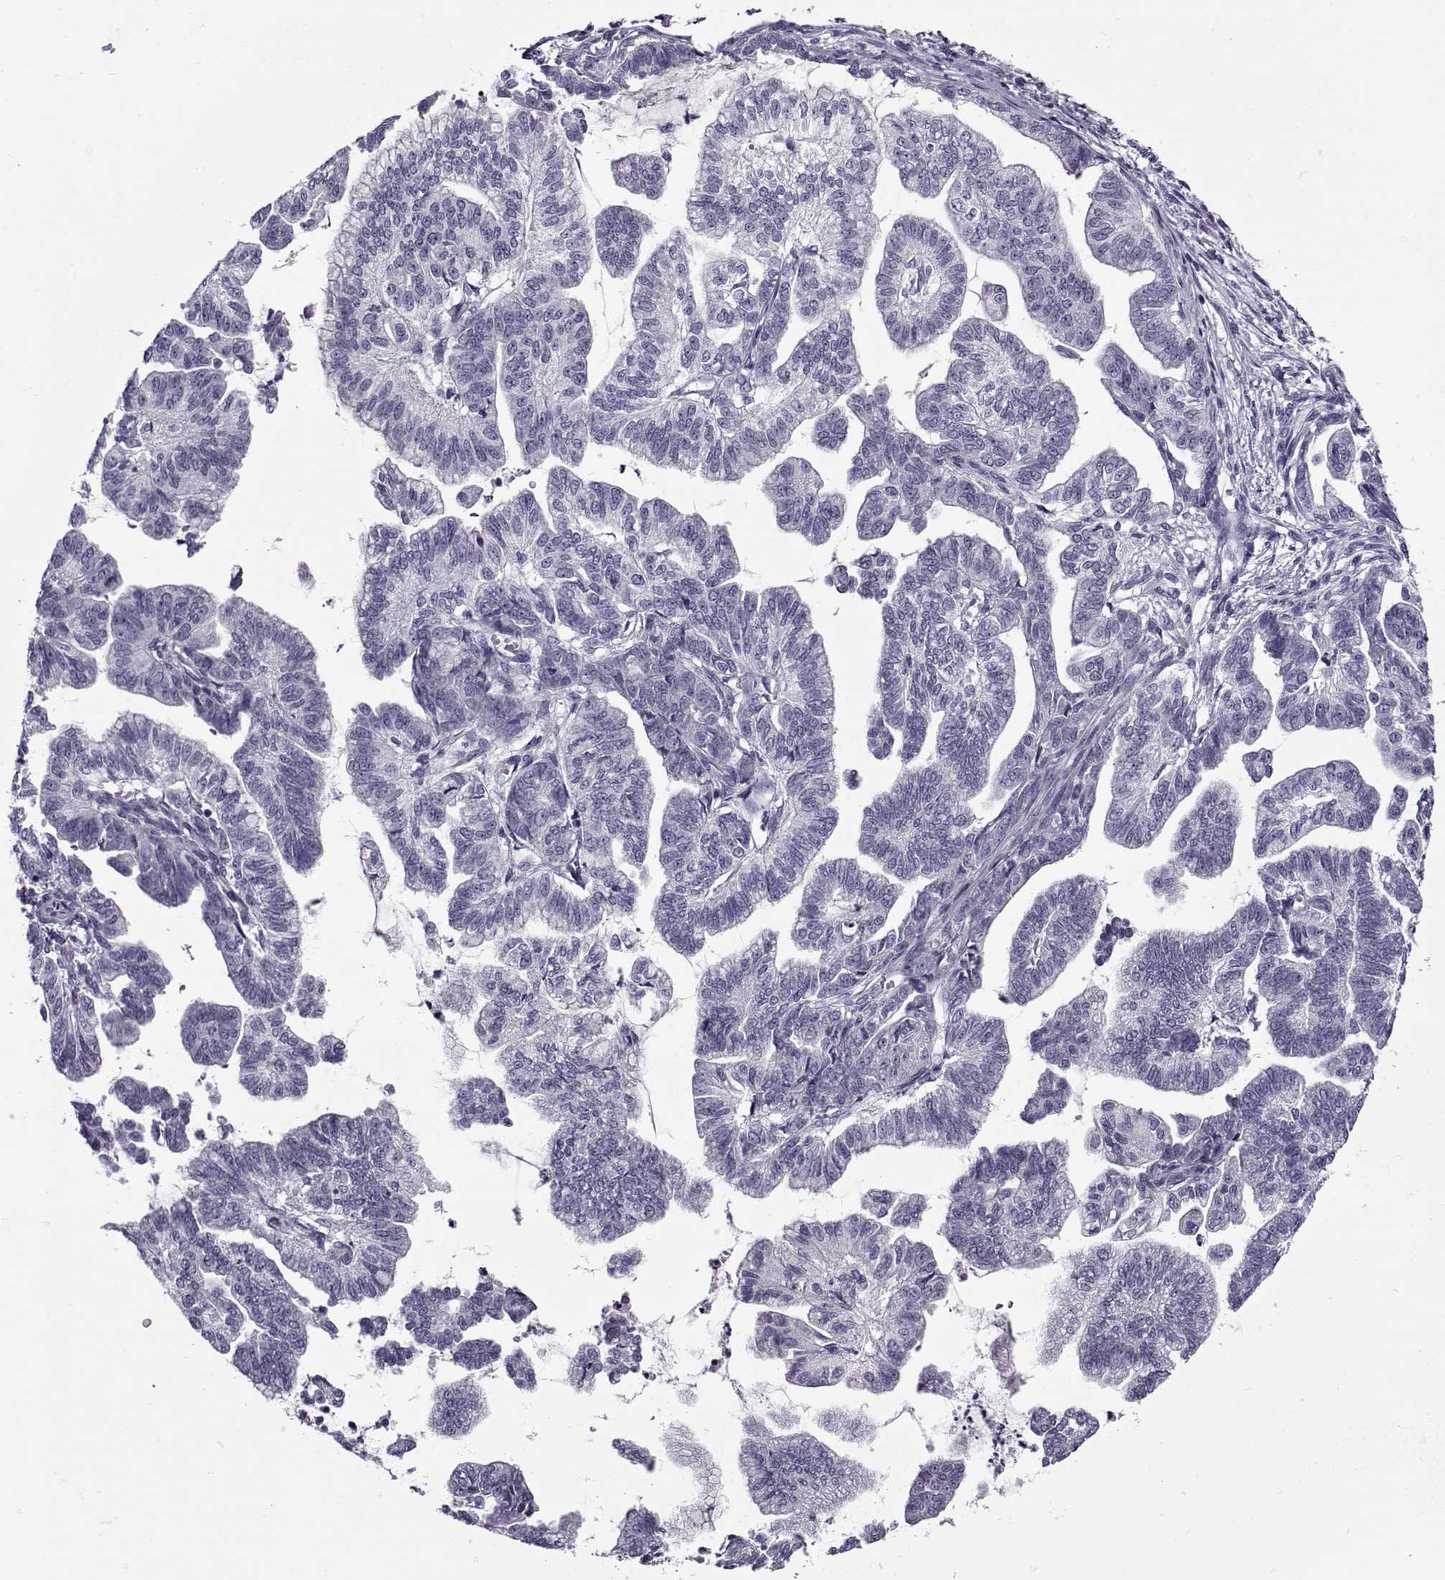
{"staining": {"intensity": "negative", "quantity": "none", "location": "none"}, "tissue": "stomach cancer", "cell_type": "Tumor cells", "image_type": "cancer", "snomed": [{"axis": "morphology", "description": "Adenocarcinoma, NOS"}, {"axis": "topography", "description": "Stomach"}], "caption": "High magnification brightfield microscopy of adenocarcinoma (stomach) stained with DAB (brown) and counterstained with hematoxylin (blue): tumor cells show no significant expression.", "gene": "GAGE2A", "patient": {"sex": "male", "age": 83}}